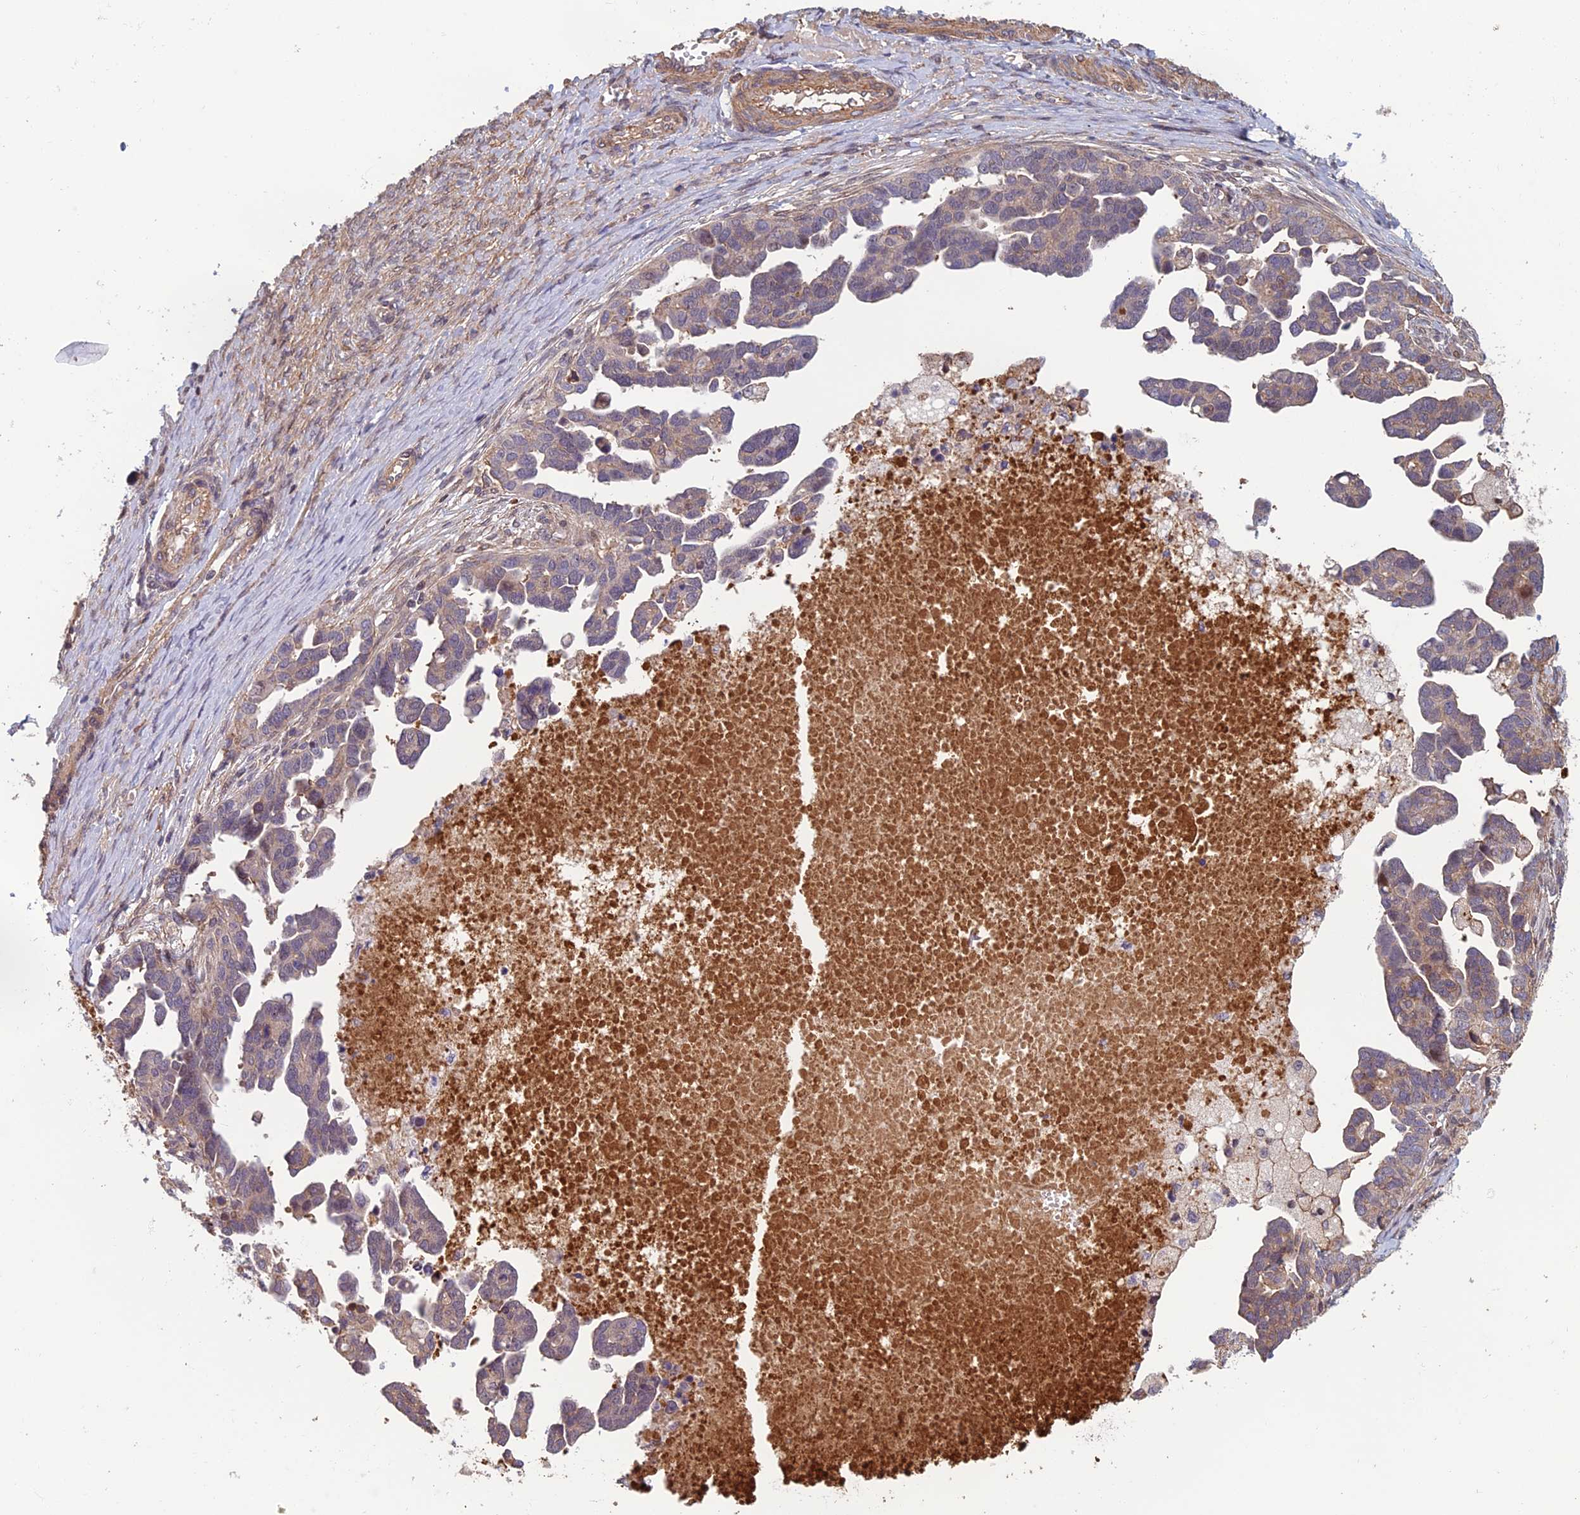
{"staining": {"intensity": "weak", "quantity": "<25%", "location": "cytoplasmic/membranous"}, "tissue": "ovarian cancer", "cell_type": "Tumor cells", "image_type": "cancer", "snomed": [{"axis": "morphology", "description": "Cystadenocarcinoma, serous, NOS"}, {"axis": "topography", "description": "Ovary"}], "caption": "The IHC histopathology image has no significant expression in tumor cells of serous cystadenocarcinoma (ovarian) tissue.", "gene": "CCDC183", "patient": {"sex": "female", "age": 54}}